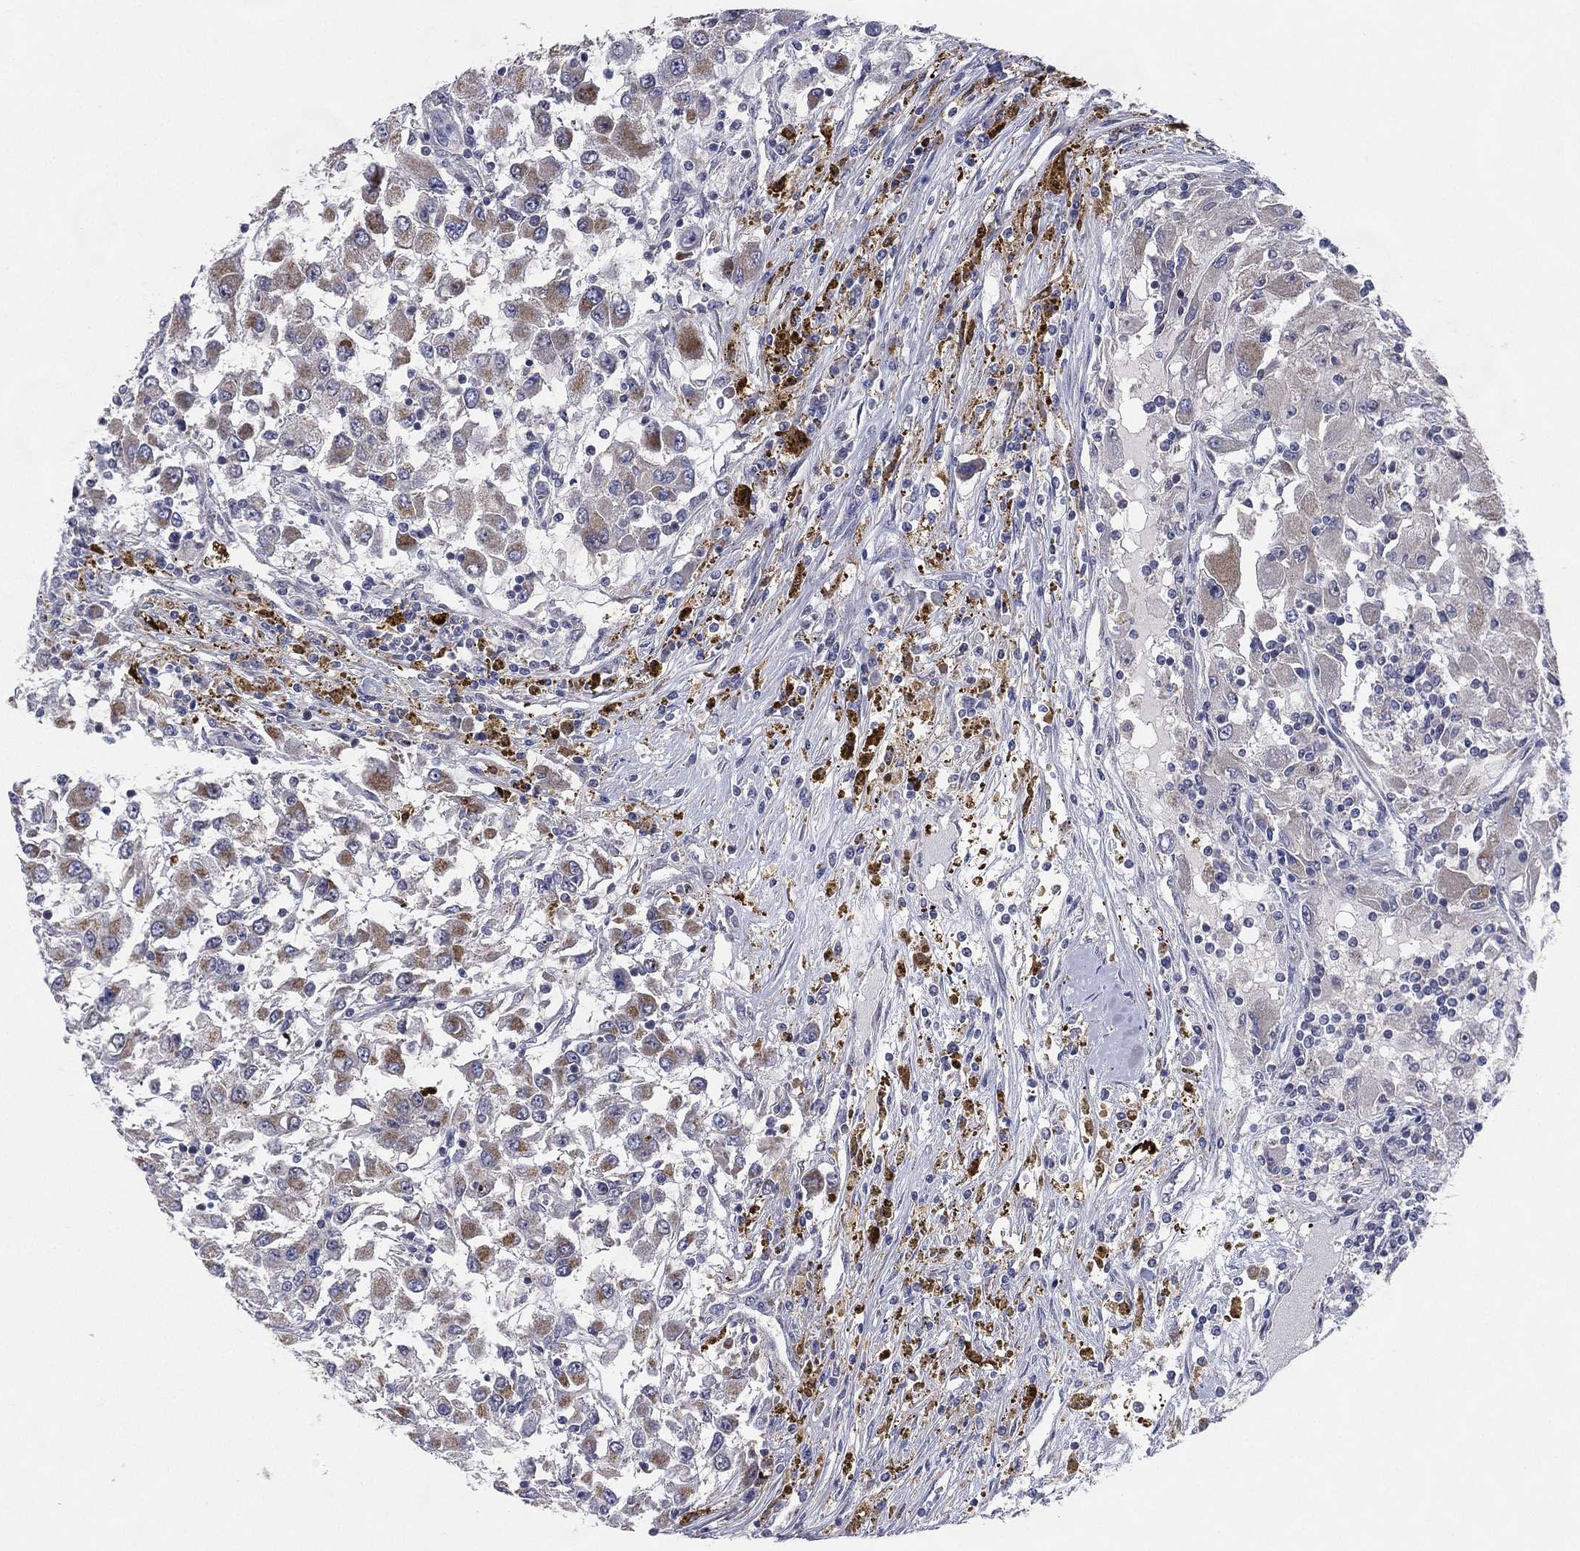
{"staining": {"intensity": "moderate", "quantity": "<25%", "location": "cytoplasmic/membranous"}, "tissue": "renal cancer", "cell_type": "Tumor cells", "image_type": "cancer", "snomed": [{"axis": "morphology", "description": "Adenocarcinoma, NOS"}, {"axis": "topography", "description": "Kidney"}], "caption": "High-magnification brightfield microscopy of renal cancer stained with DAB (3,3'-diaminobenzidine) (brown) and counterstained with hematoxylin (blue). tumor cells exhibit moderate cytoplasmic/membranous expression is identified in about<25% of cells. The protein is shown in brown color, while the nuclei are stained blue.", "gene": "KAT14", "patient": {"sex": "female", "age": 67}}